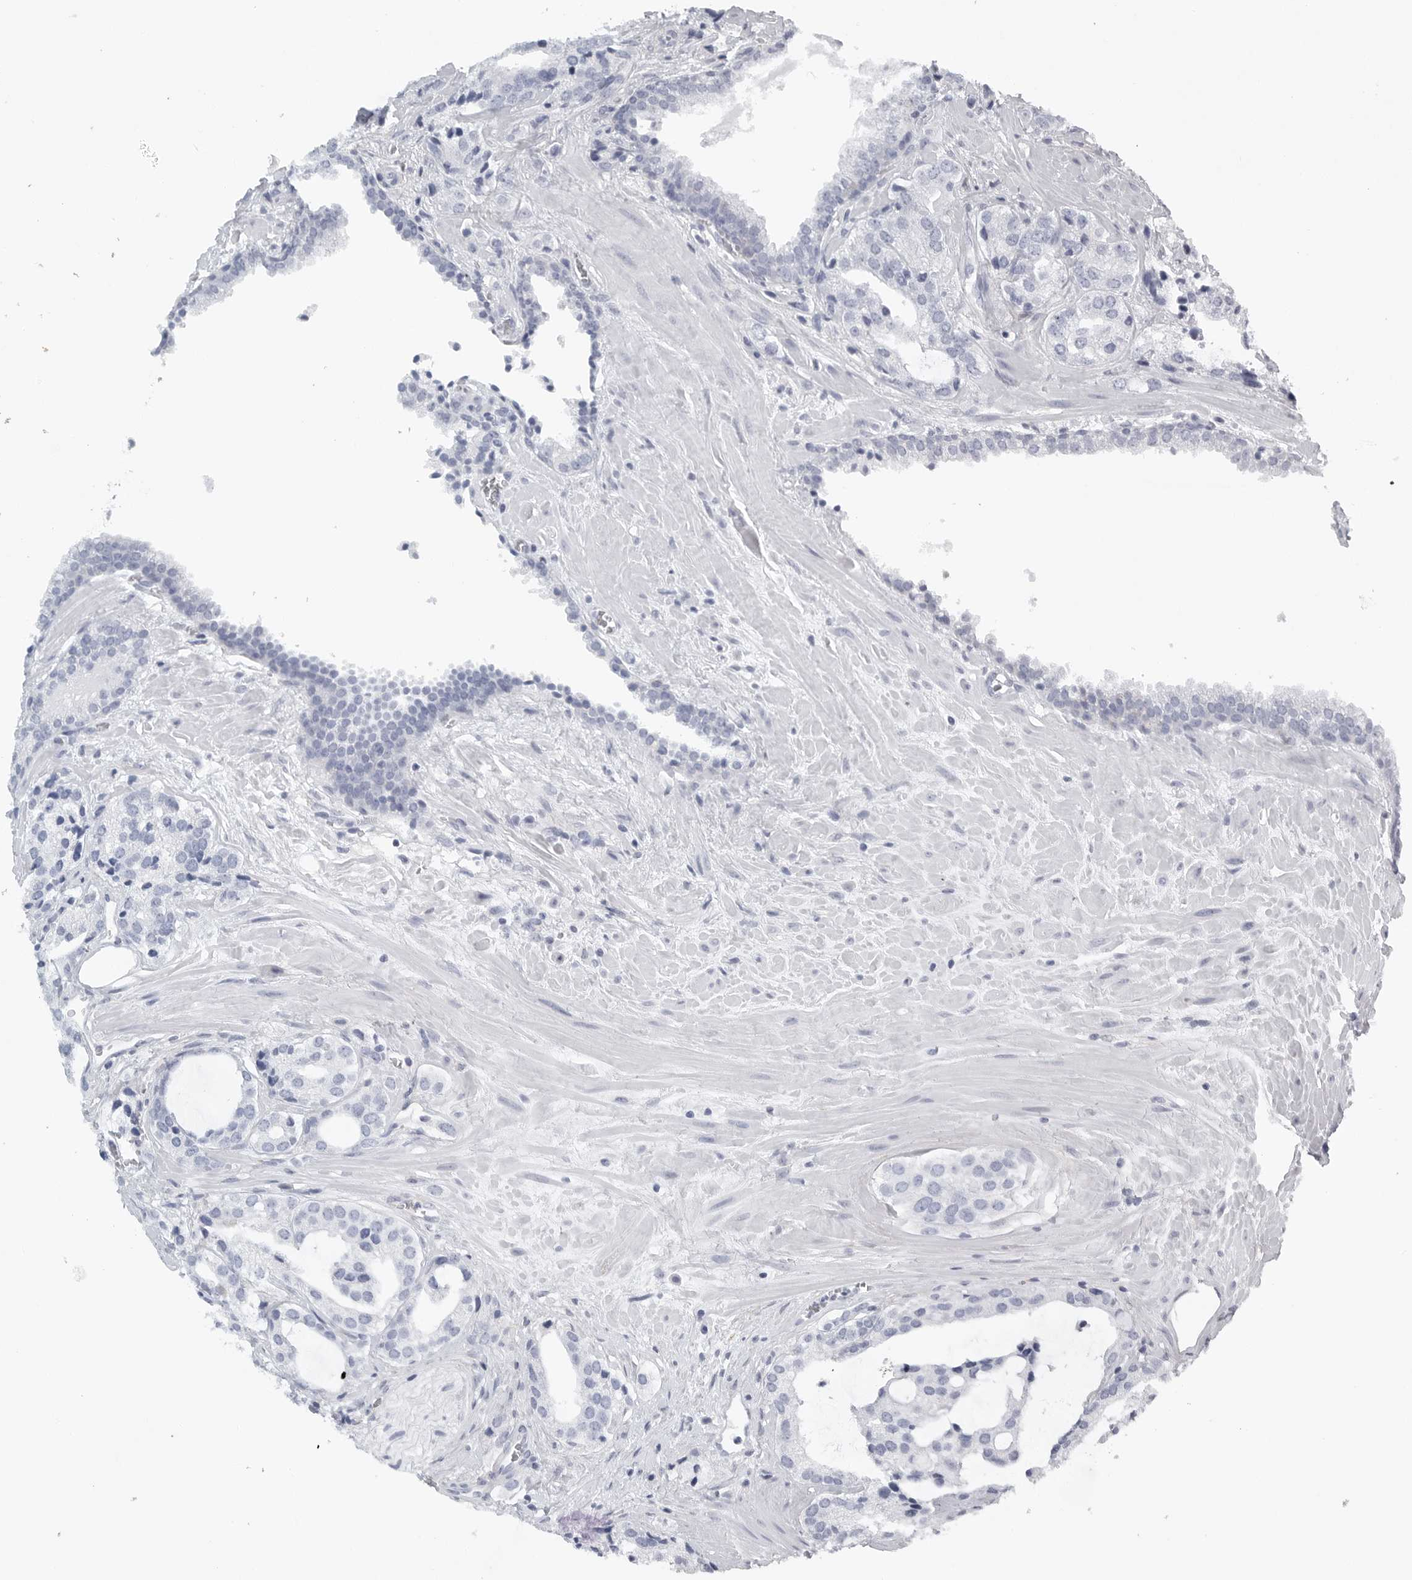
{"staining": {"intensity": "negative", "quantity": "none", "location": "none"}, "tissue": "prostate cancer", "cell_type": "Tumor cells", "image_type": "cancer", "snomed": [{"axis": "morphology", "description": "Adenocarcinoma, High grade"}, {"axis": "topography", "description": "Prostate"}], "caption": "Micrograph shows no protein expression in tumor cells of high-grade adenocarcinoma (prostate) tissue.", "gene": "TNR", "patient": {"sex": "male", "age": 66}}